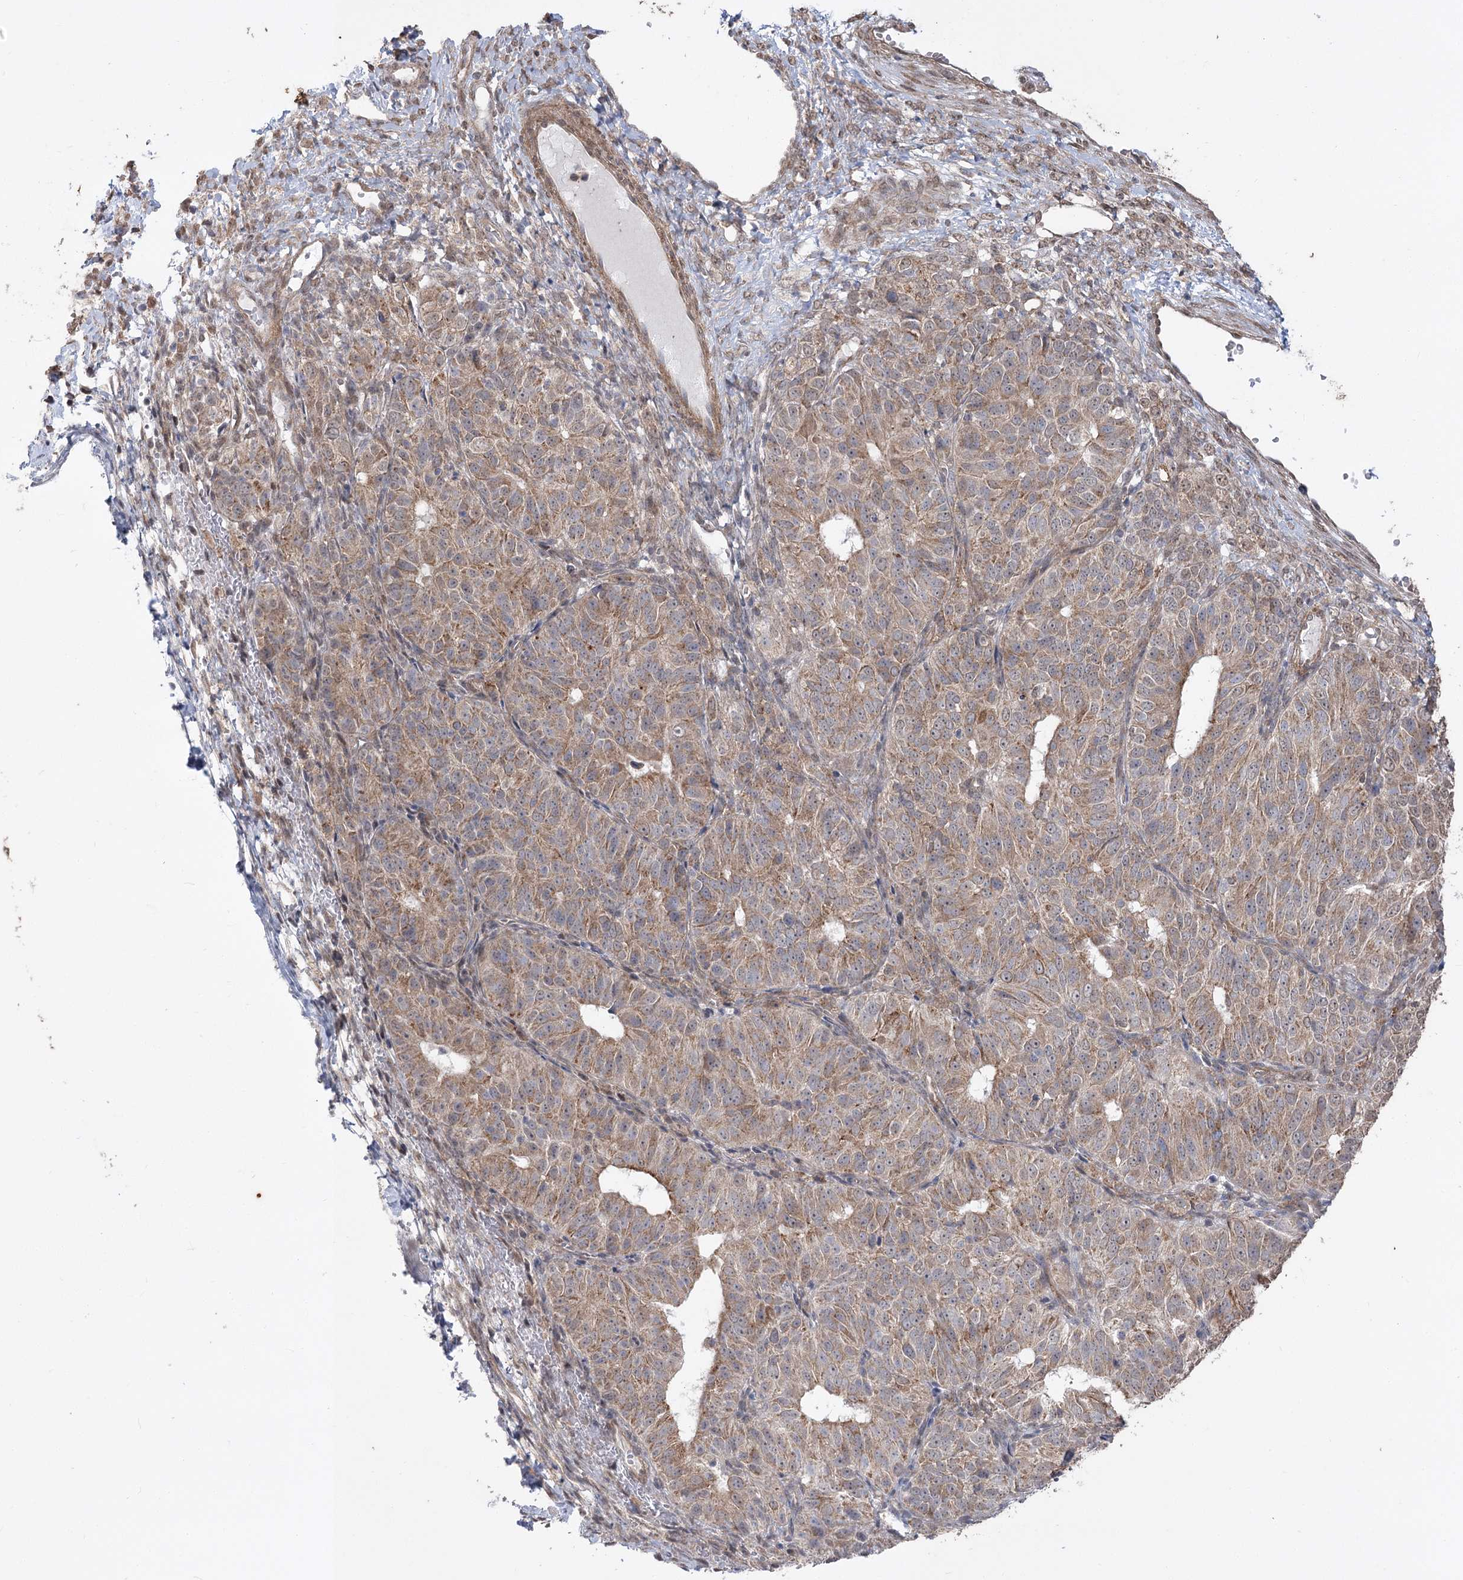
{"staining": {"intensity": "moderate", "quantity": ">75%", "location": "cytoplasmic/membranous"}, "tissue": "ovarian cancer", "cell_type": "Tumor cells", "image_type": "cancer", "snomed": [{"axis": "morphology", "description": "Carcinoma, endometroid"}, {"axis": "topography", "description": "Ovary"}], "caption": "Immunohistochemistry (IHC) image of endometroid carcinoma (ovarian) stained for a protein (brown), which demonstrates medium levels of moderate cytoplasmic/membranous staining in approximately >75% of tumor cells.", "gene": "ZSCAN23", "patient": {"sex": "female", "age": 51}}